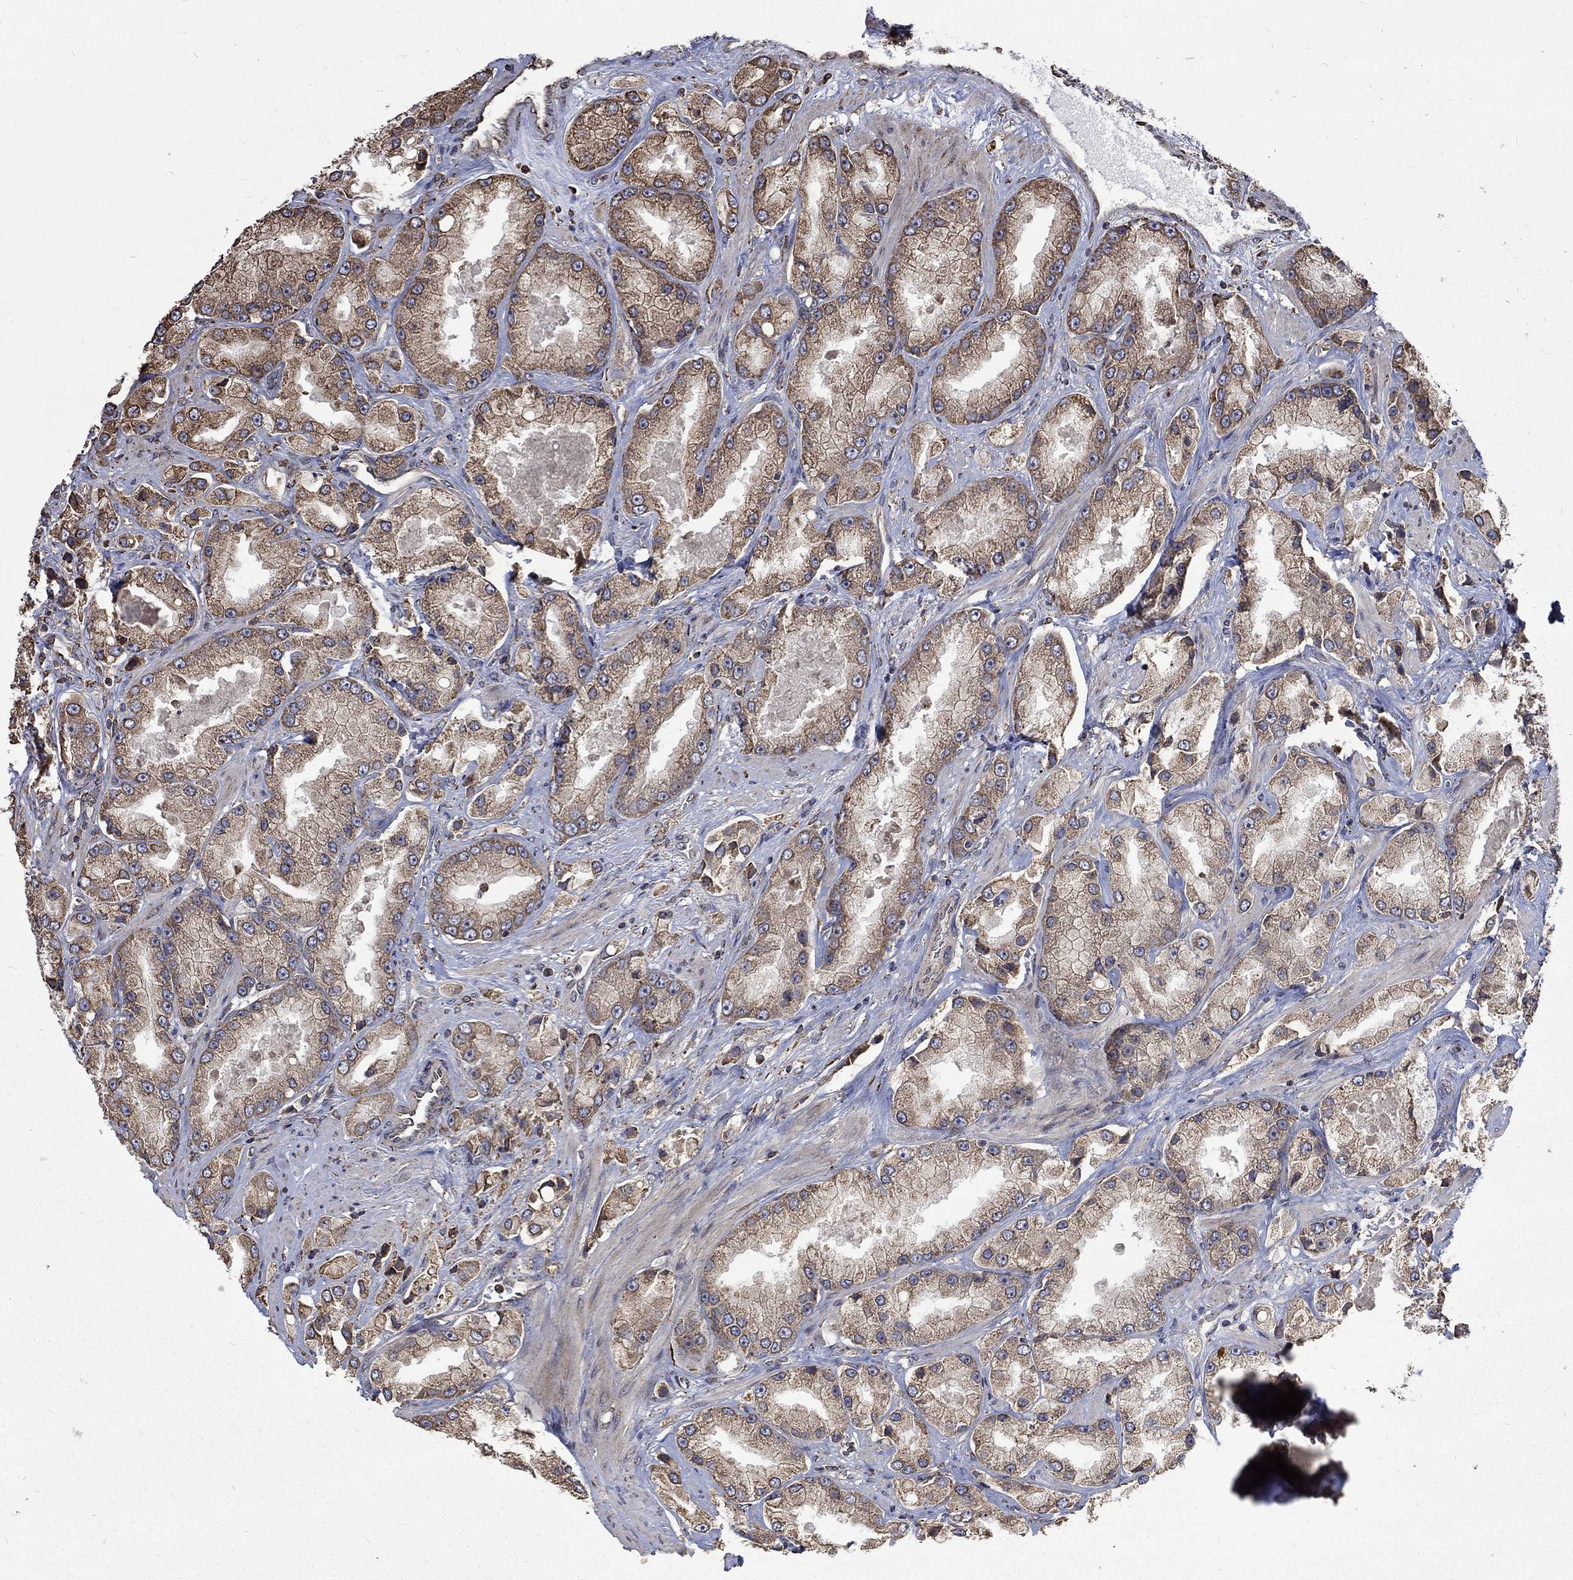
{"staining": {"intensity": "weak", "quantity": ">75%", "location": "cytoplasmic/membranous"}, "tissue": "prostate cancer", "cell_type": "Tumor cells", "image_type": "cancer", "snomed": [{"axis": "morphology", "description": "Adenocarcinoma, NOS"}, {"axis": "topography", "description": "Prostate and seminal vesicle, NOS"}, {"axis": "topography", "description": "Prostate"}], "caption": "IHC of prostate cancer (adenocarcinoma) exhibits low levels of weak cytoplasmic/membranous staining in approximately >75% of tumor cells.", "gene": "ESRRA", "patient": {"sex": "male", "age": 64}}